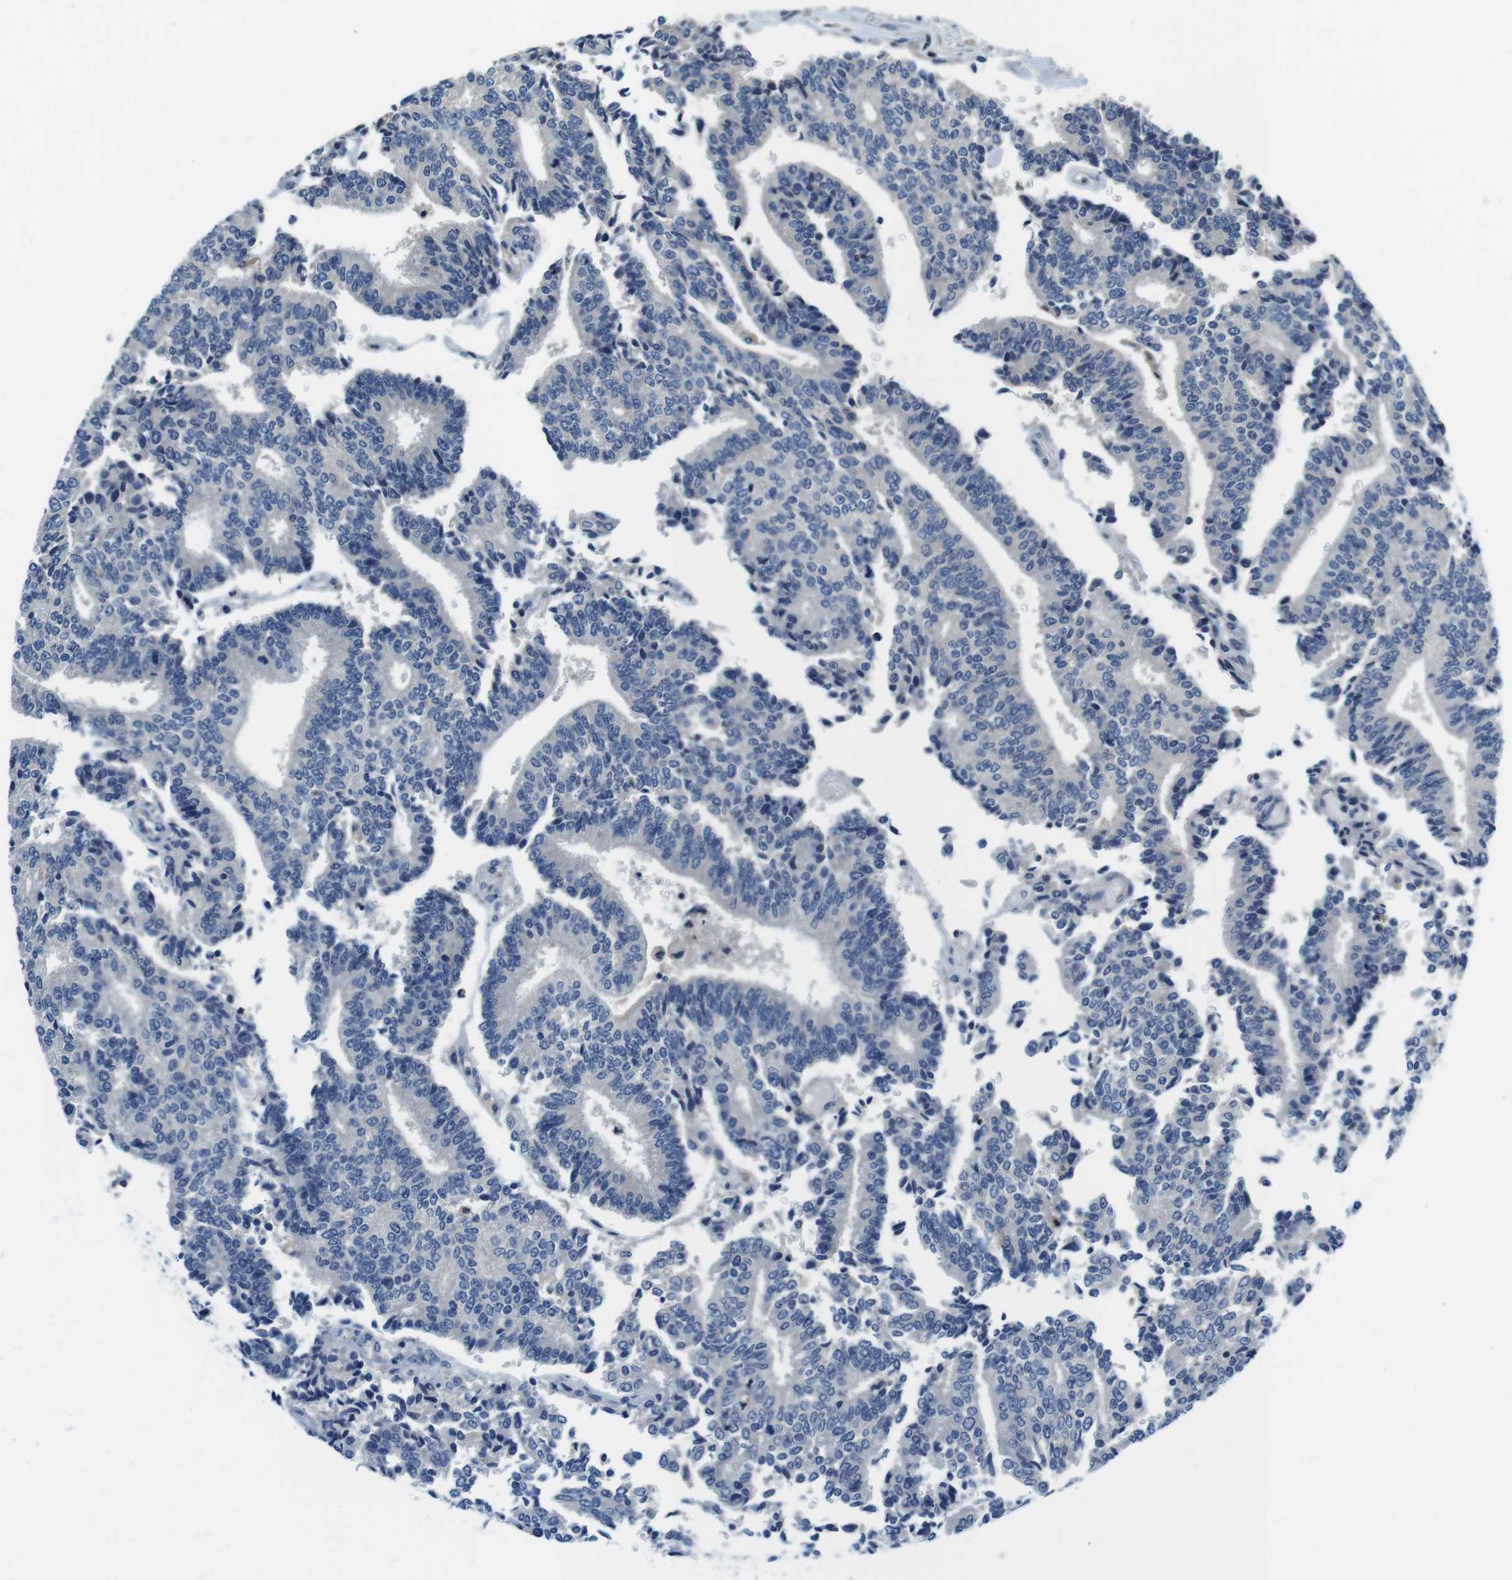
{"staining": {"intensity": "negative", "quantity": "none", "location": "none"}, "tissue": "prostate cancer", "cell_type": "Tumor cells", "image_type": "cancer", "snomed": [{"axis": "morphology", "description": "Normal tissue, NOS"}, {"axis": "morphology", "description": "Adenocarcinoma, High grade"}, {"axis": "topography", "description": "Prostate"}, {"axis": "topography", "description": "Seminal veicle"}], "caption": "Tumor cells are negative for brown protein staining in prostate adenocarcinoma (high-grade).", "gene": "PIK3CD", "patient": {"sex": "male", "age": 55}}